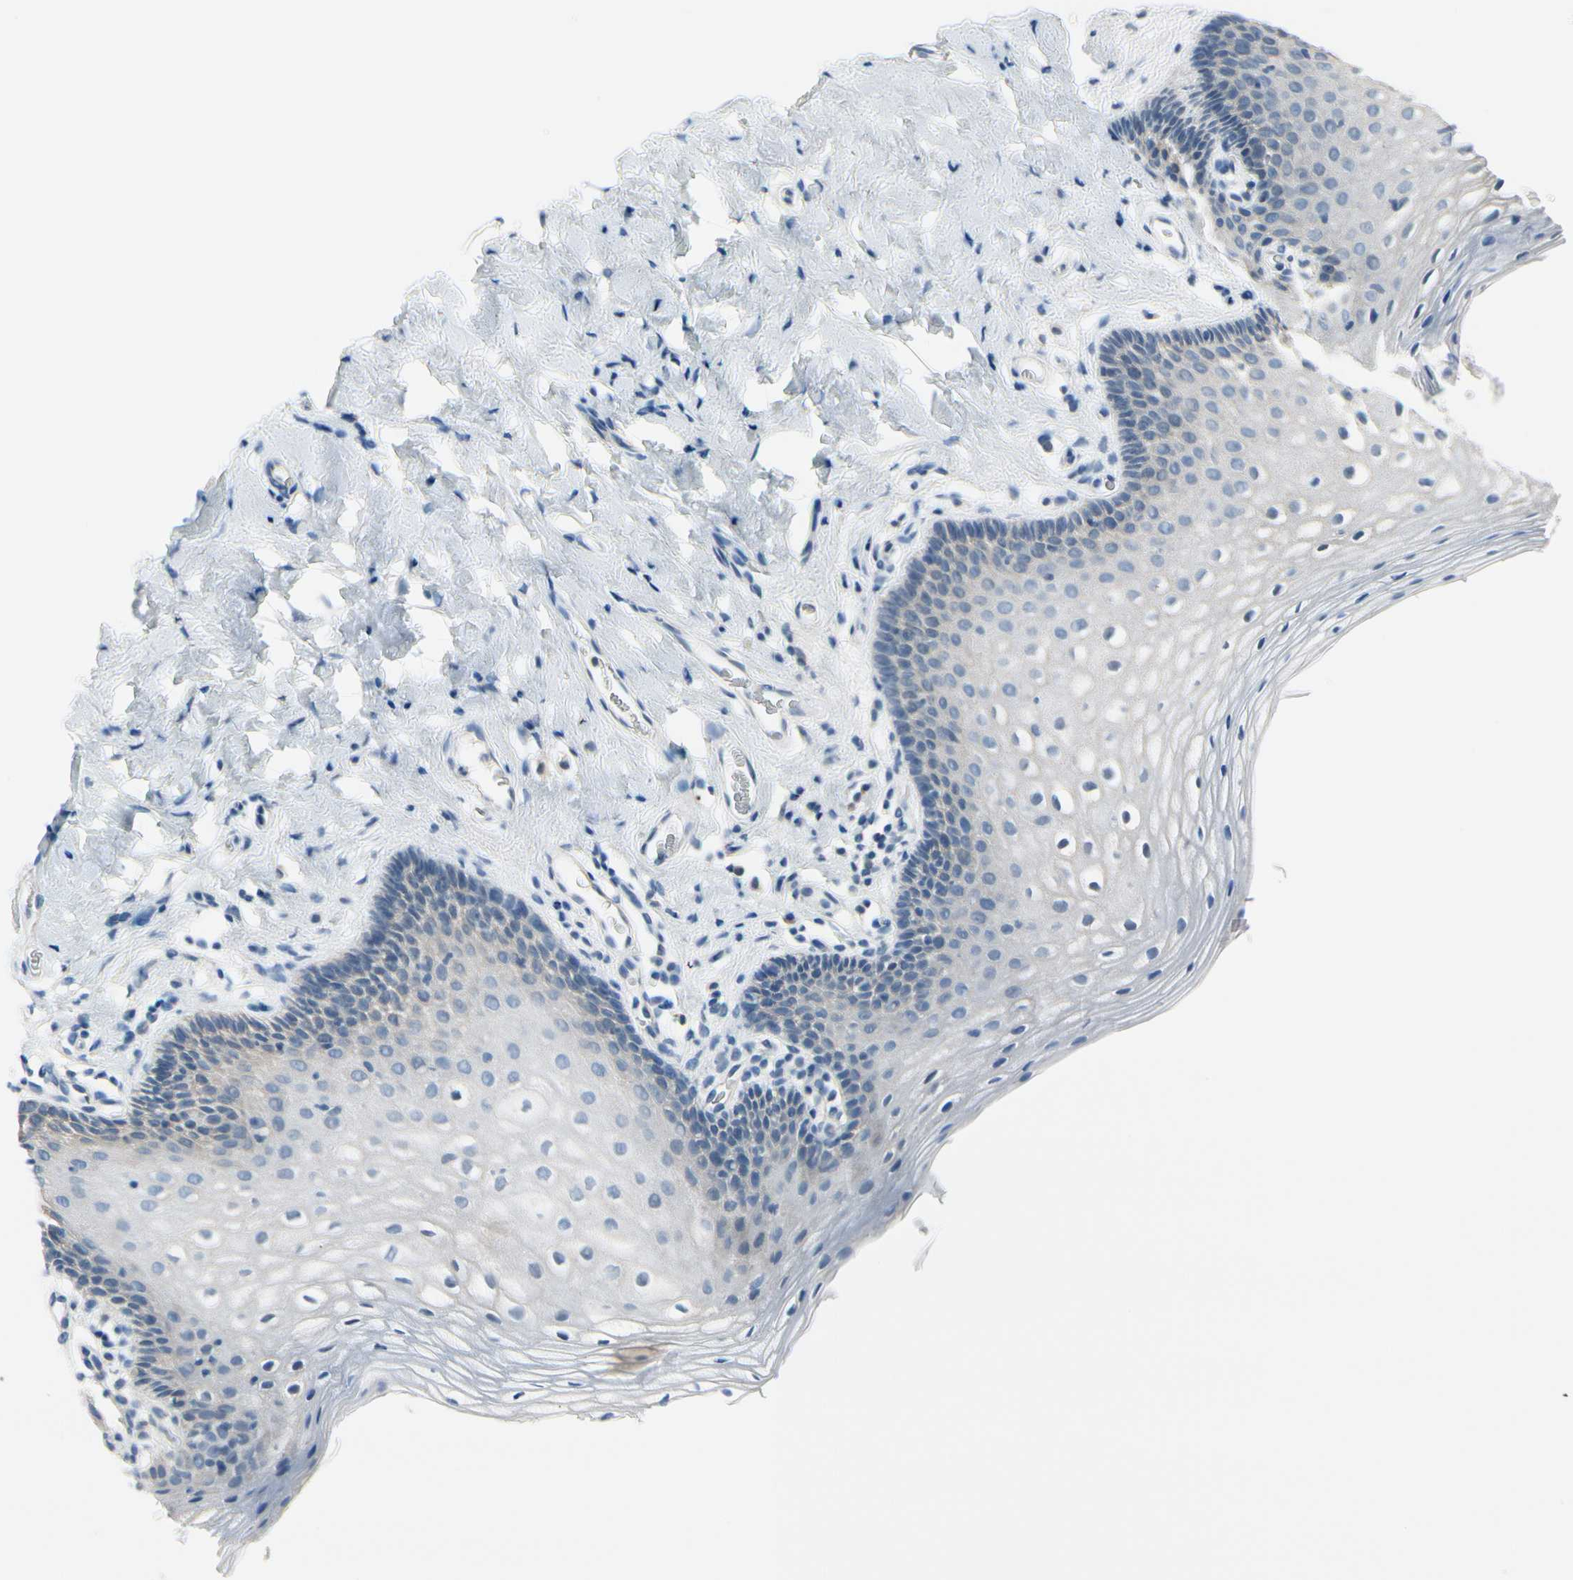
{"staining": {"intensity": "weak", "quantity": "<25%", "location": "cytoplasmic/membranous"}, "tissue": "vagina", "cell_type": "Squamous epithelial cells", "image_type": "normal", "snomed": [{"axis": "morphology", "description": "Normal tissue, NOS"}, {"axis": "topography", "description": "Vagina"}], "caption": "The image exhibits no significant expression in squamous epithelial cells of vagina. (Brightfield microscopy of DAB immunohistochemistry (IHC) at high magnification).", "gene": "FCER2", "patient": {"sex": "female", "age": 55}}